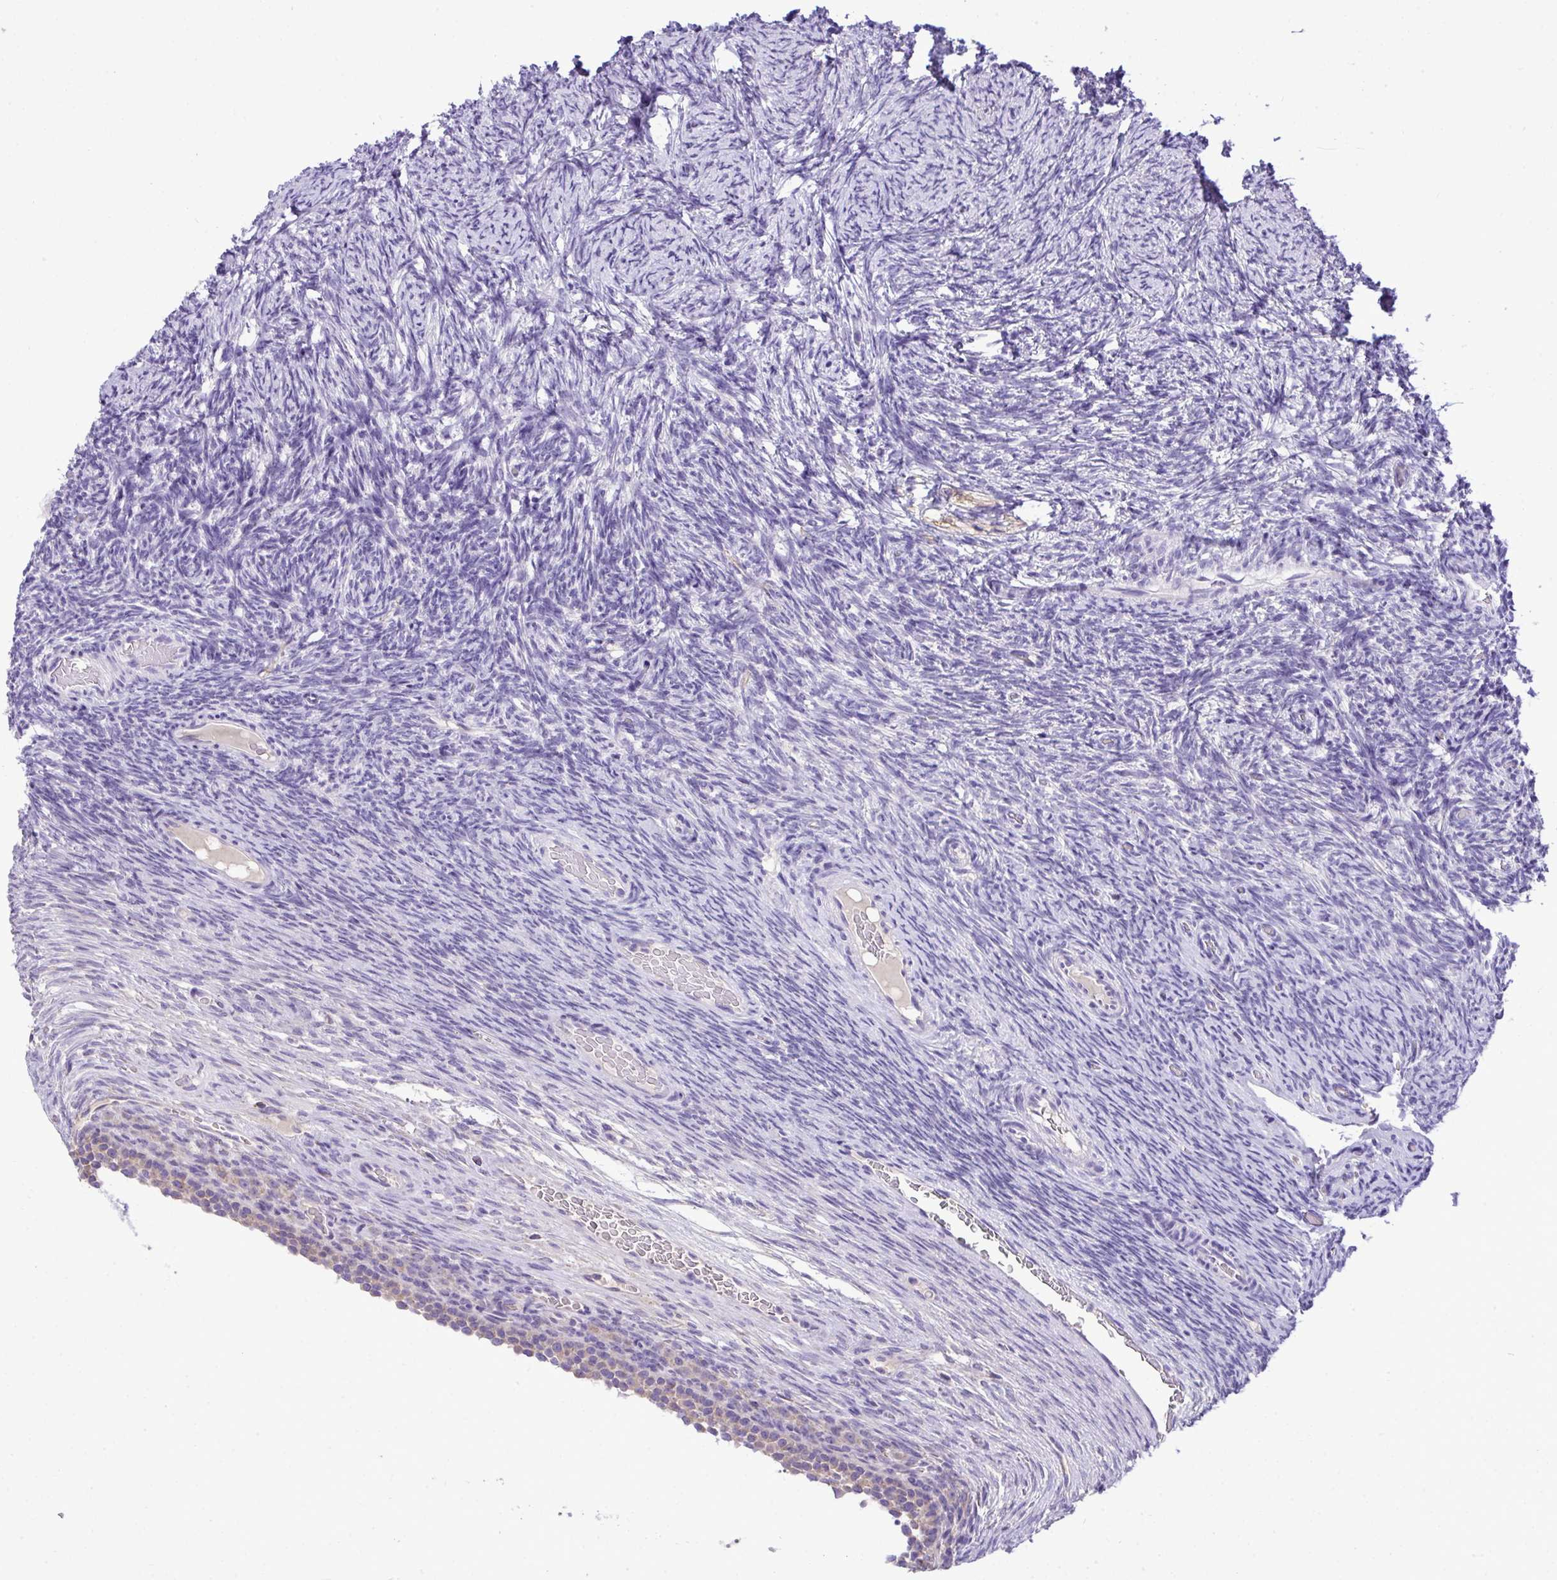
{"staining": {"intensity": "negative", "quantity": "none", "location": "none"}, "tissue": "ovary", "cell_type": "Ovarian stroma cells", "image_type": "normal", "snomed": [{"axis": "morphology", "description": "Normal tissue, NOS"}, {"axis": "topography", "description": "Ovary"}], "caption": "Immunohistochemistry histopathology image of unremarkable human ovary stained for a protein (brown), which demonstrates no expression in ovarian stroma cells.", "gene": "ST8SIA2", "patient": {"sex": "female", "age": 34}}